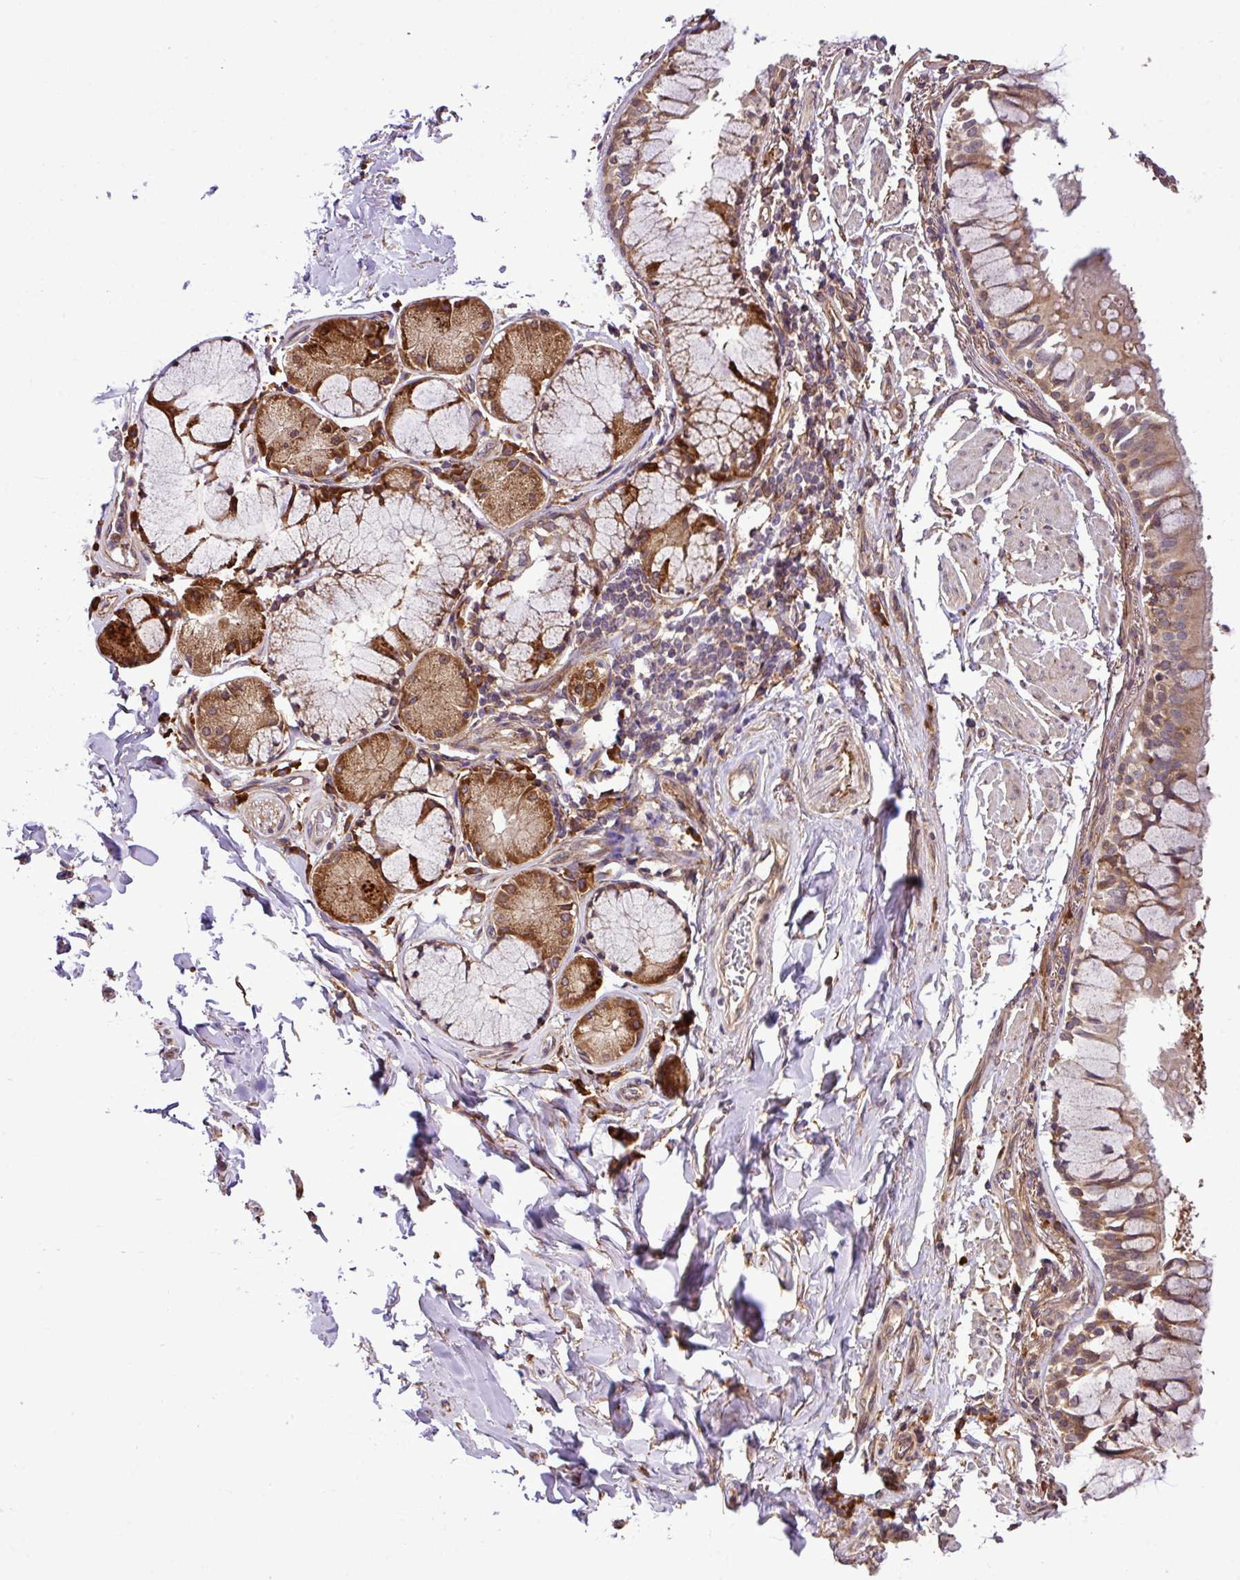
{"staining": {"intensity": "moderate", "quantity": ">75%", "location": "cytoplasmic/membranous"}, "tissue": "bronchus", "cell_type": "Respiratory epithelial cells", "image_type": "normal", "snomed": [{"axis": "morphology", "description": "Normal tissue, NOS"}, {"axis": "topography", "description": "Bronchus"}], "caption": "An IHC photomicrograph of benign tissue is shown. Protein staining in brown labels moderate cytoplasmic/membranous positivity in bronchus within respiratory epithelial cells. (DAB IHC, brown staining for protein, blue staining for nuclei).", "gene": "DLGAP4", "patient": {"sex": "male", "age": 70}}